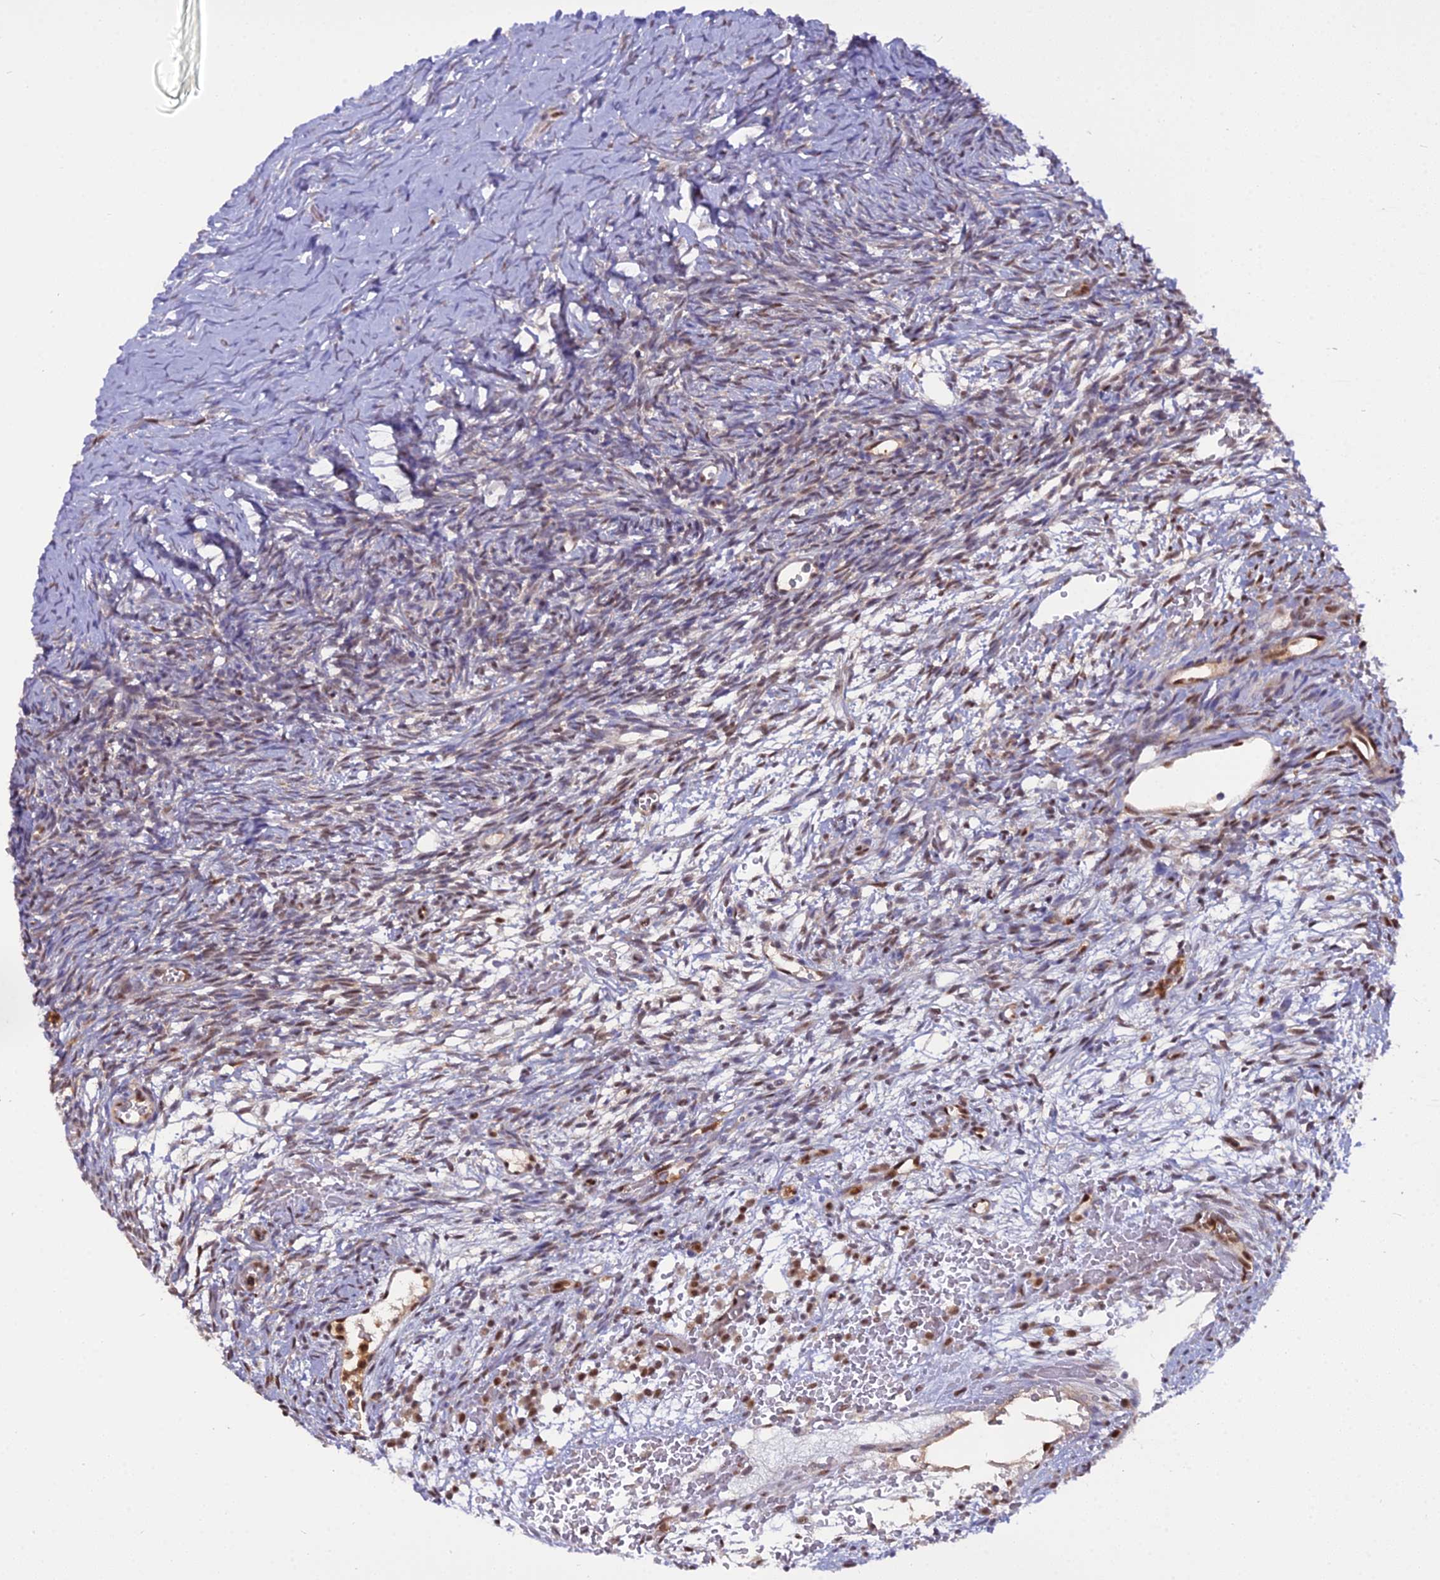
{"staining": {"intensity": "weak", "quantity": "25%-75%", "location": "nuclear"}, "tissue": "ovary", "cell_type": "Ovarian stroma cells", "image_type": "normal", "snomed": [{"axis": "morphology", "description": "Normal tissue, NOS"}, {"axis": "topography", "description": "Ovary"}], "caption": "Ovary stained with immunohistochemistry (IHC) shows weak nuclear staining in approximately 25%-75% of ovarian stroma cells.", "gene": "NPEPL1", "patient": {"sex": "female", "age": 39}}